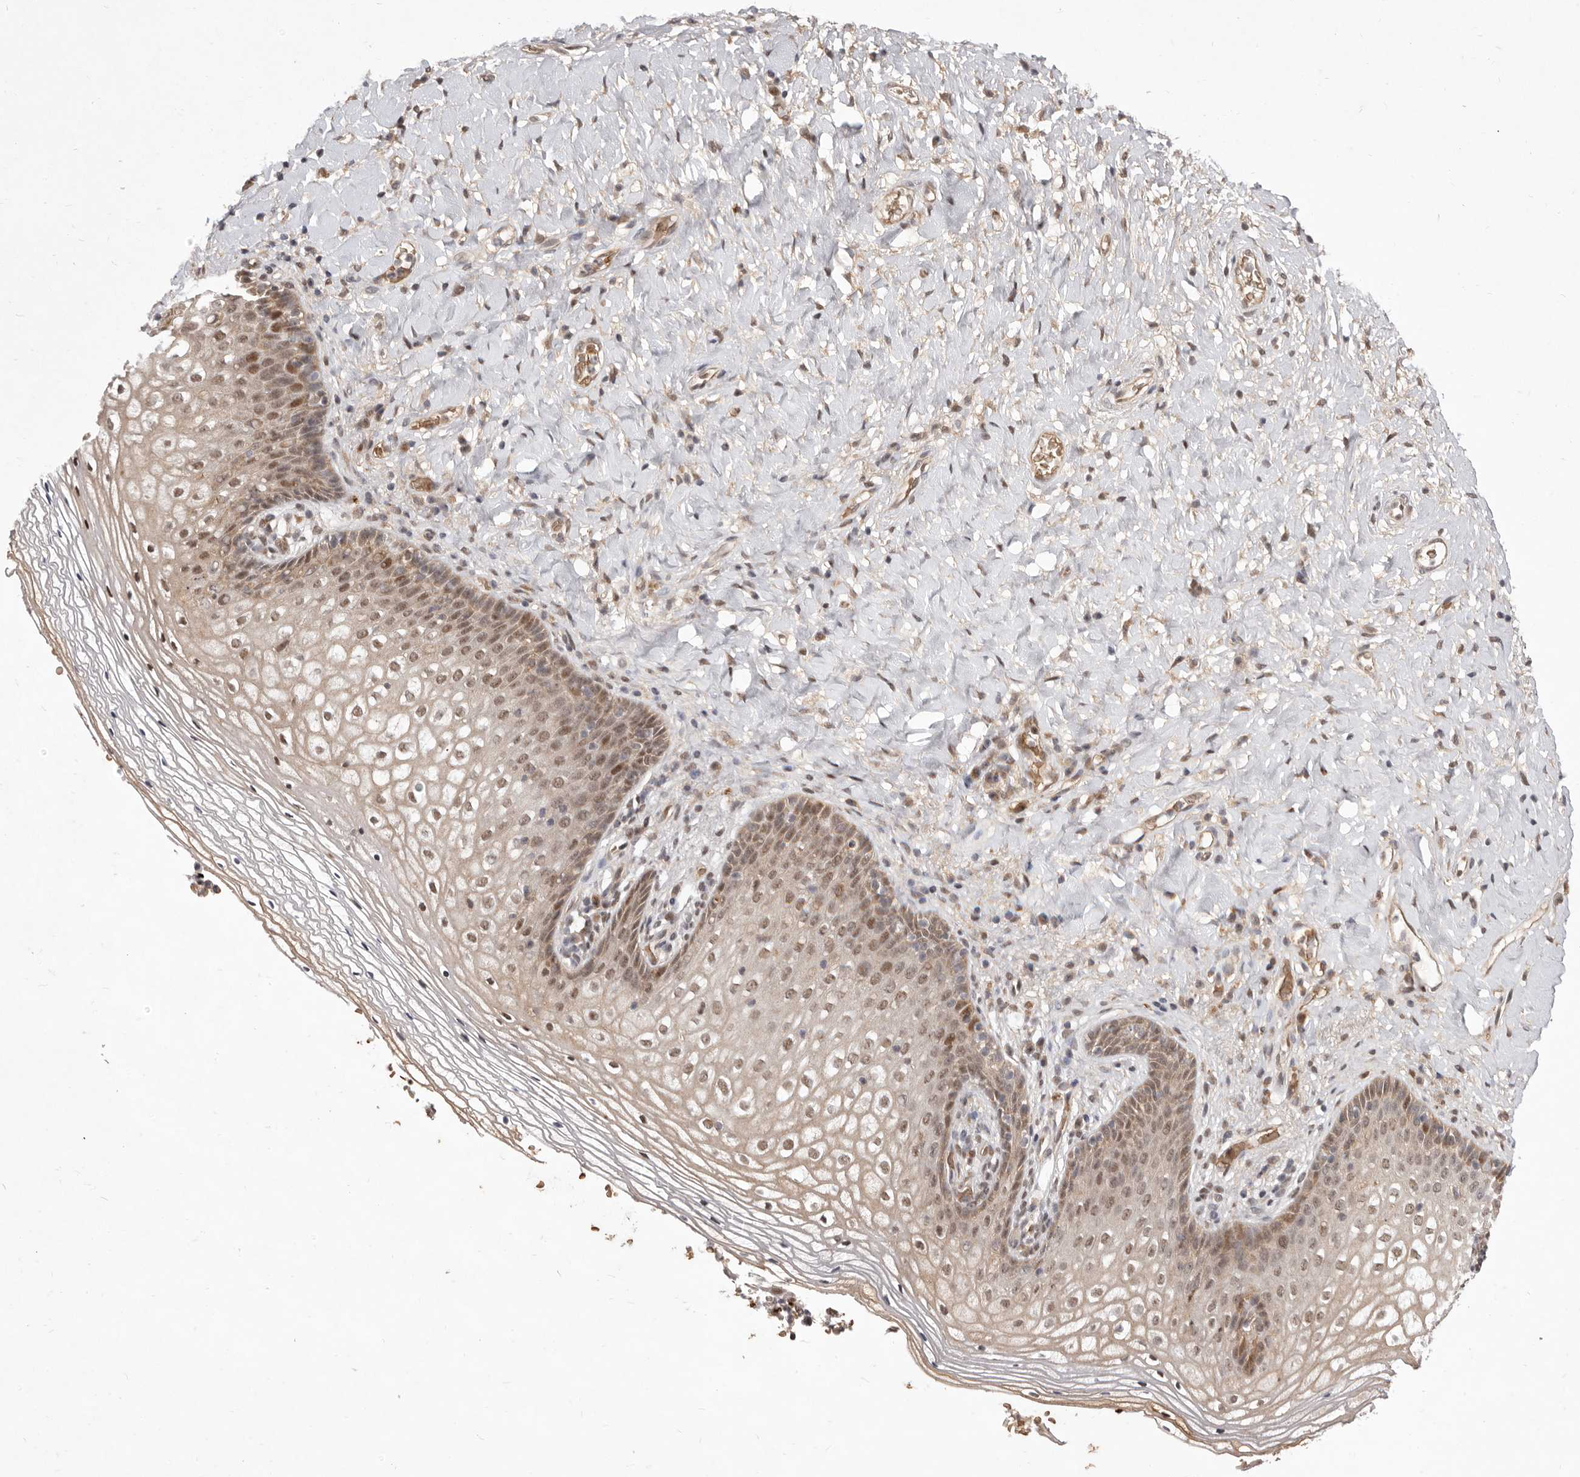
{"staining": {"intensity": "moderate", "quantity": ">75%", "location": "nuclear"}, "tissue": "vagina", "cell_type": "Squamous epithelial cells", "image_type": "normal", "snomed": [{"axis": "morphology", "description": "Normal tissue, NOS"}, {"axis": "topography", "description": "Vagina"}], "caption": "A photomicrograph of human vagina stained for a protein exhibits moderate nuclear brown staining in squamous epithelial cells.", "gene": "NCOA3", "patient": {"sex": "female", "age": 60}}